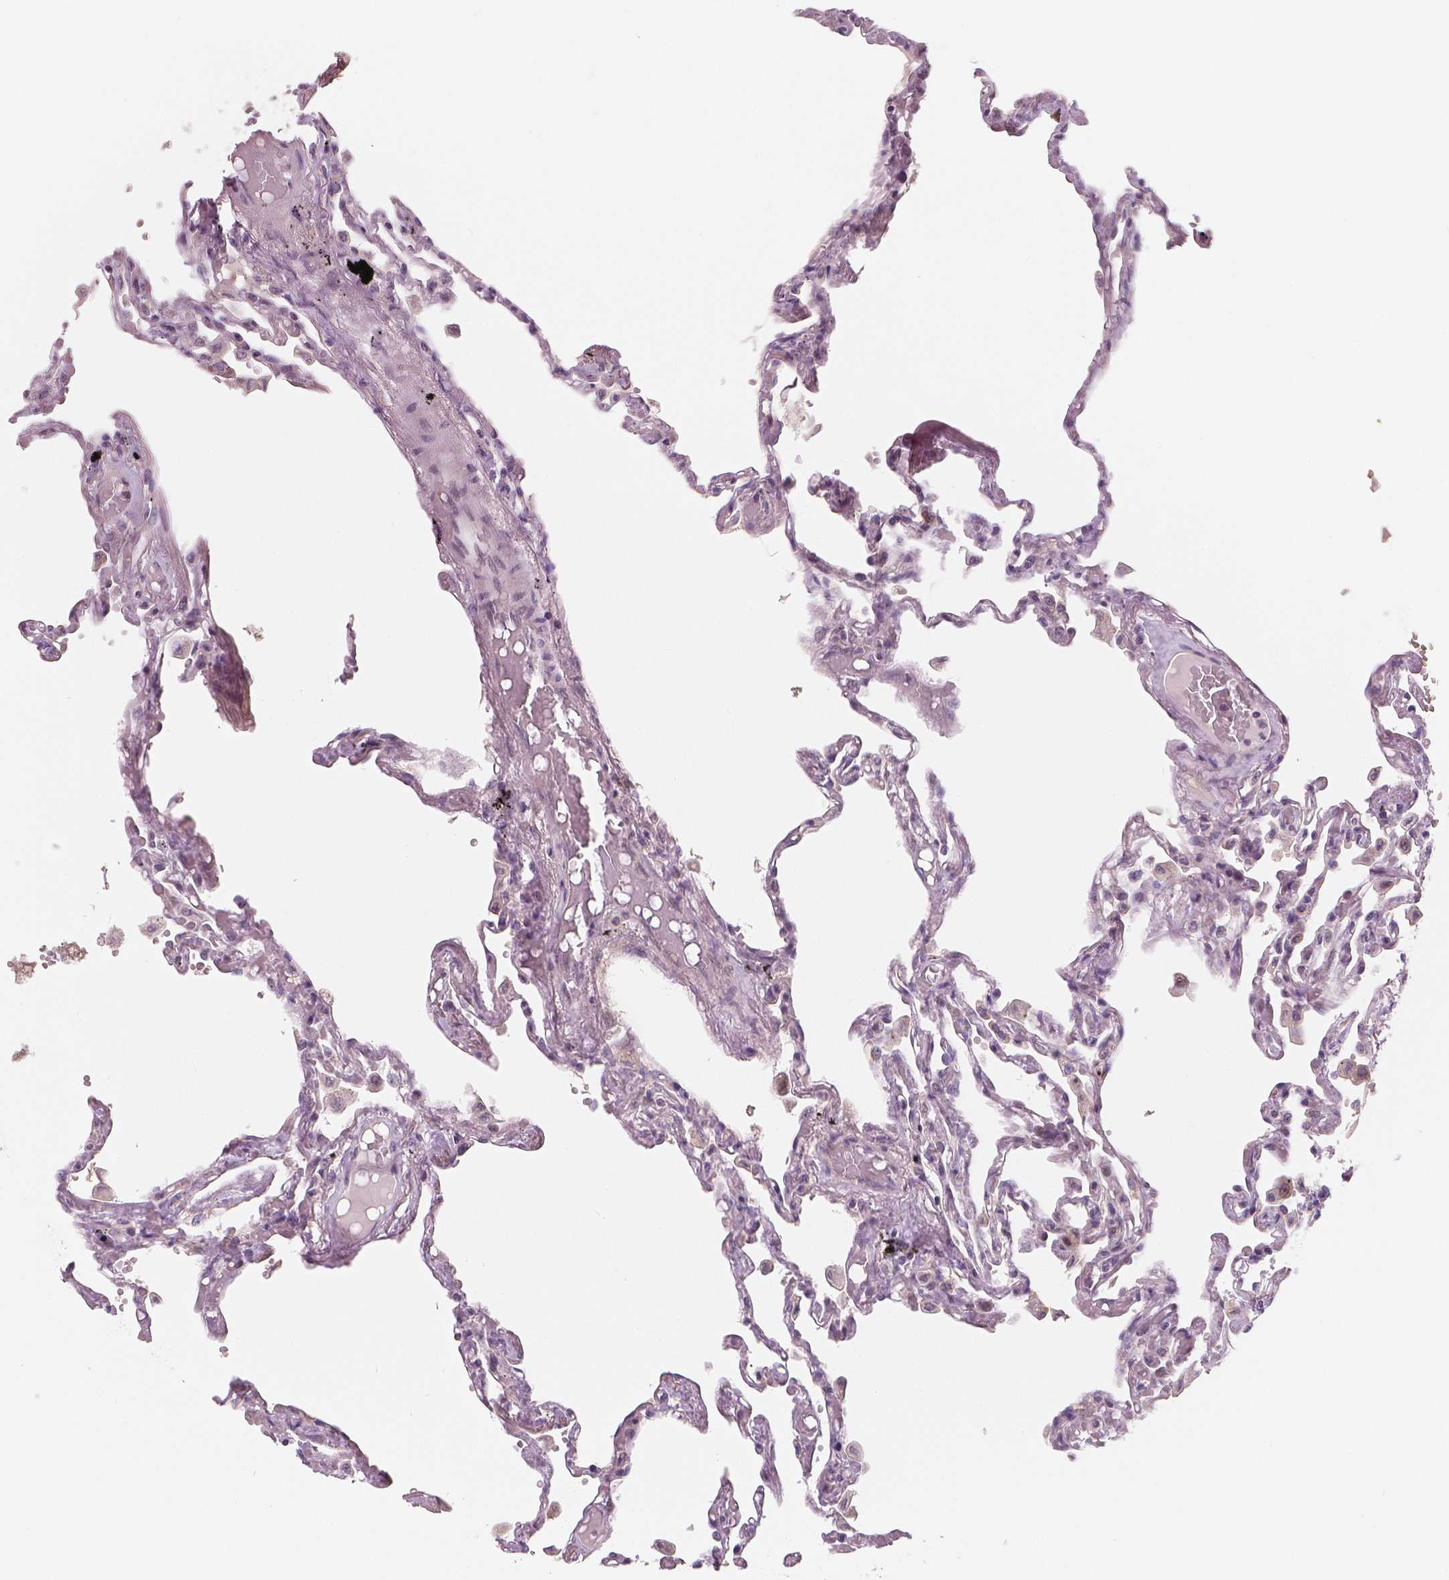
{"staining": {"intensity": "weak", "quantity": "<25%", "location": "cytoplasmic/membranous"}, "tissue": "lung", "cell_type": "Alveolar cells", "image_type": "normal", "snomed": [{"axis": "morphology", "description": "Normal tissue, NOS"}, {"axis": "morphology", "description": "Adenocarcinoma, NOS"}, {"axis": "topography", "description": "Cartilage tissue"}, {"axis": "topography", "description": "Lung"}], "caption": "There is no significant positivity in alveolar cells of lung. Brightfield microscopy of immunohistochemistry stained with DAB (3,3'-diaminobenzidine) (brown) and hematoxylin (blue), captured at high magnification.", "gene": "RNASE7", "patient": {"sex": "female", "age": 67}}